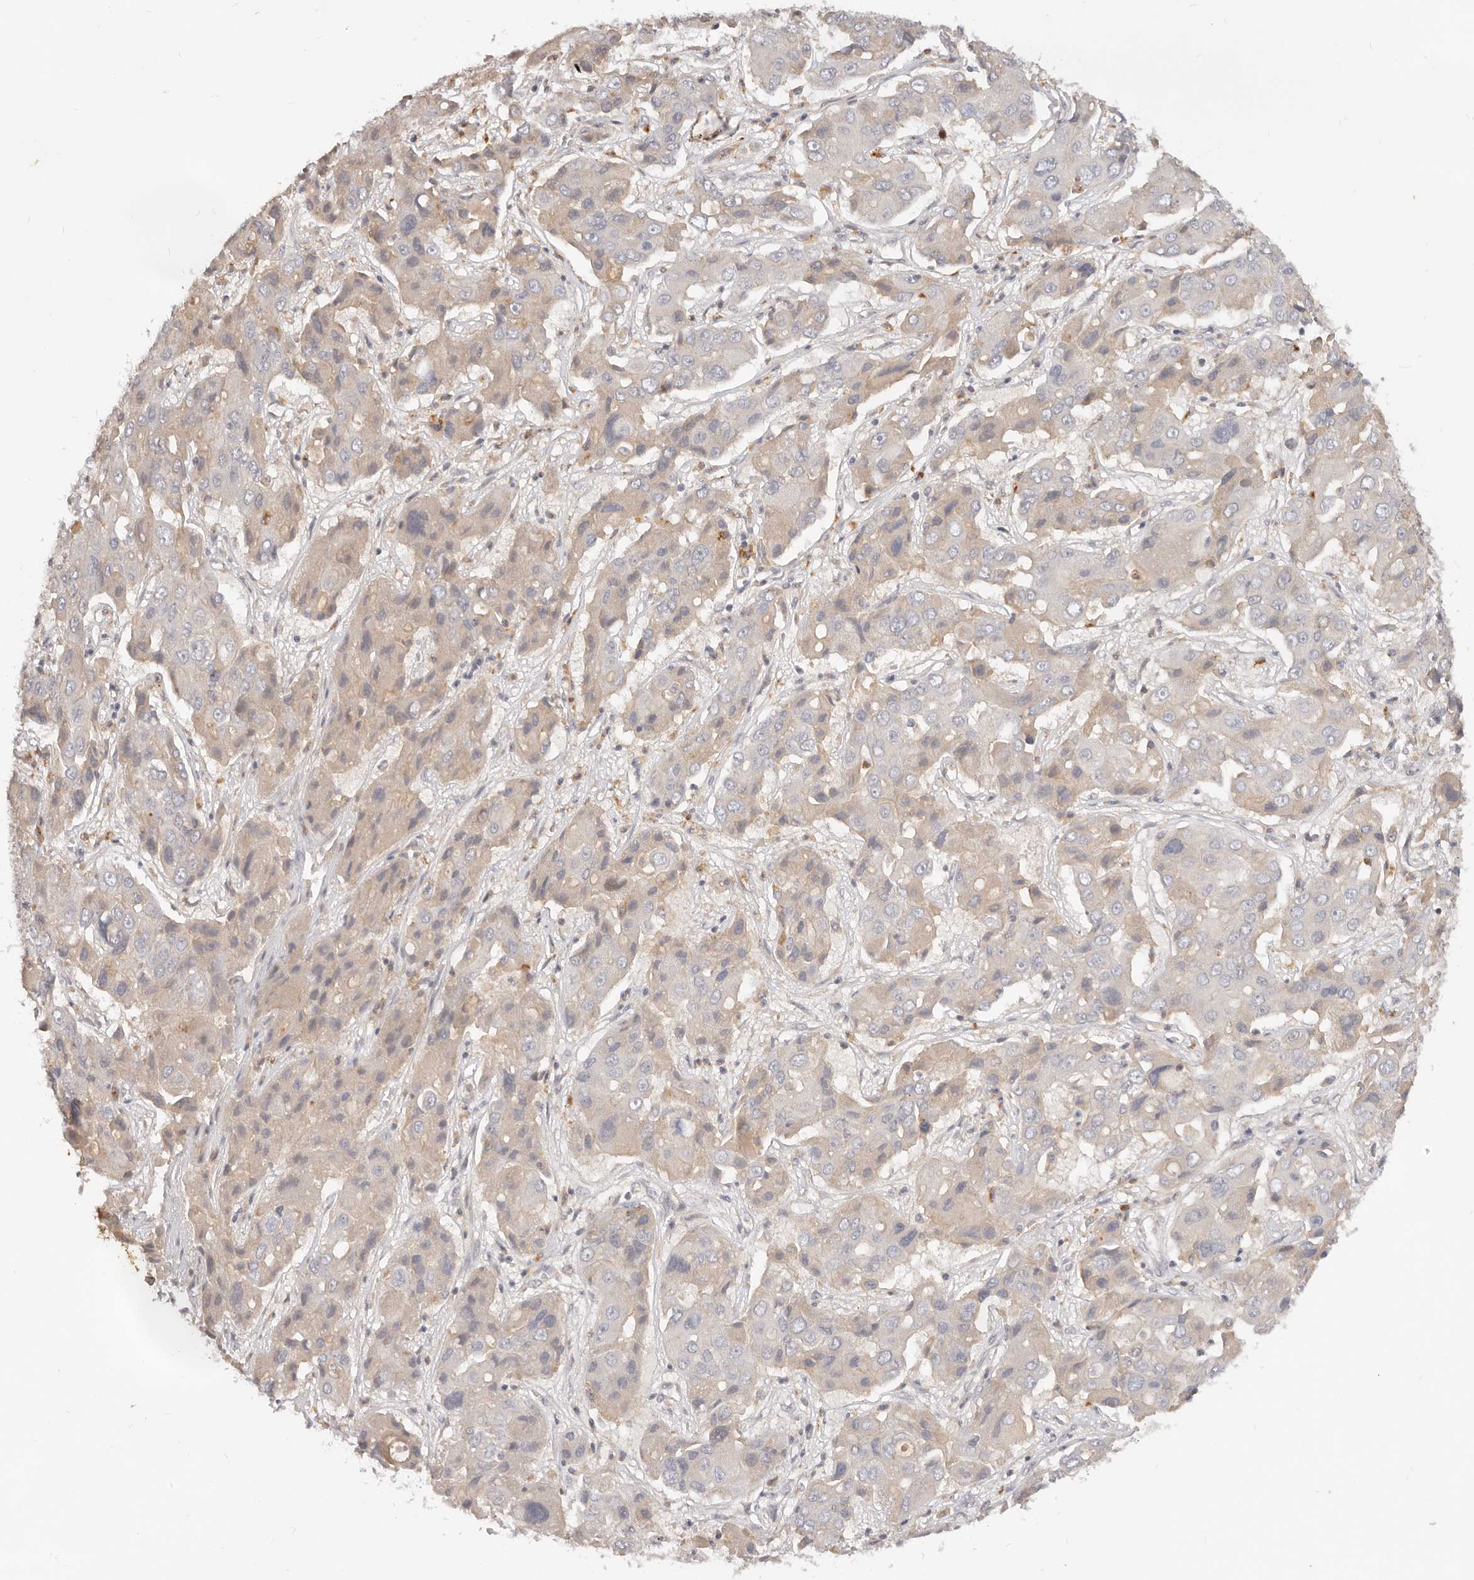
{"staining": {"intensity": "weak", "quantity": "25%-75%", "location": "cytoplasmic/membranous"}, "tissue": "liver cancer", "cell_type": "Tumor cells", "image_type": "cancer", "snomed": [{"axis": "morphology", "description": "Cholangiocarcinoma"}, {"axis": "topography", "description": "Liver"}], "caption": "Liver cholangiocarcinoma stained for a protein (brown) reveals weak cytoplasmic/membranous positive staining in approximately 25%-75% of tumor cells.", "gene": "USP49", "patient": {"sex": "male", "age": 67}}